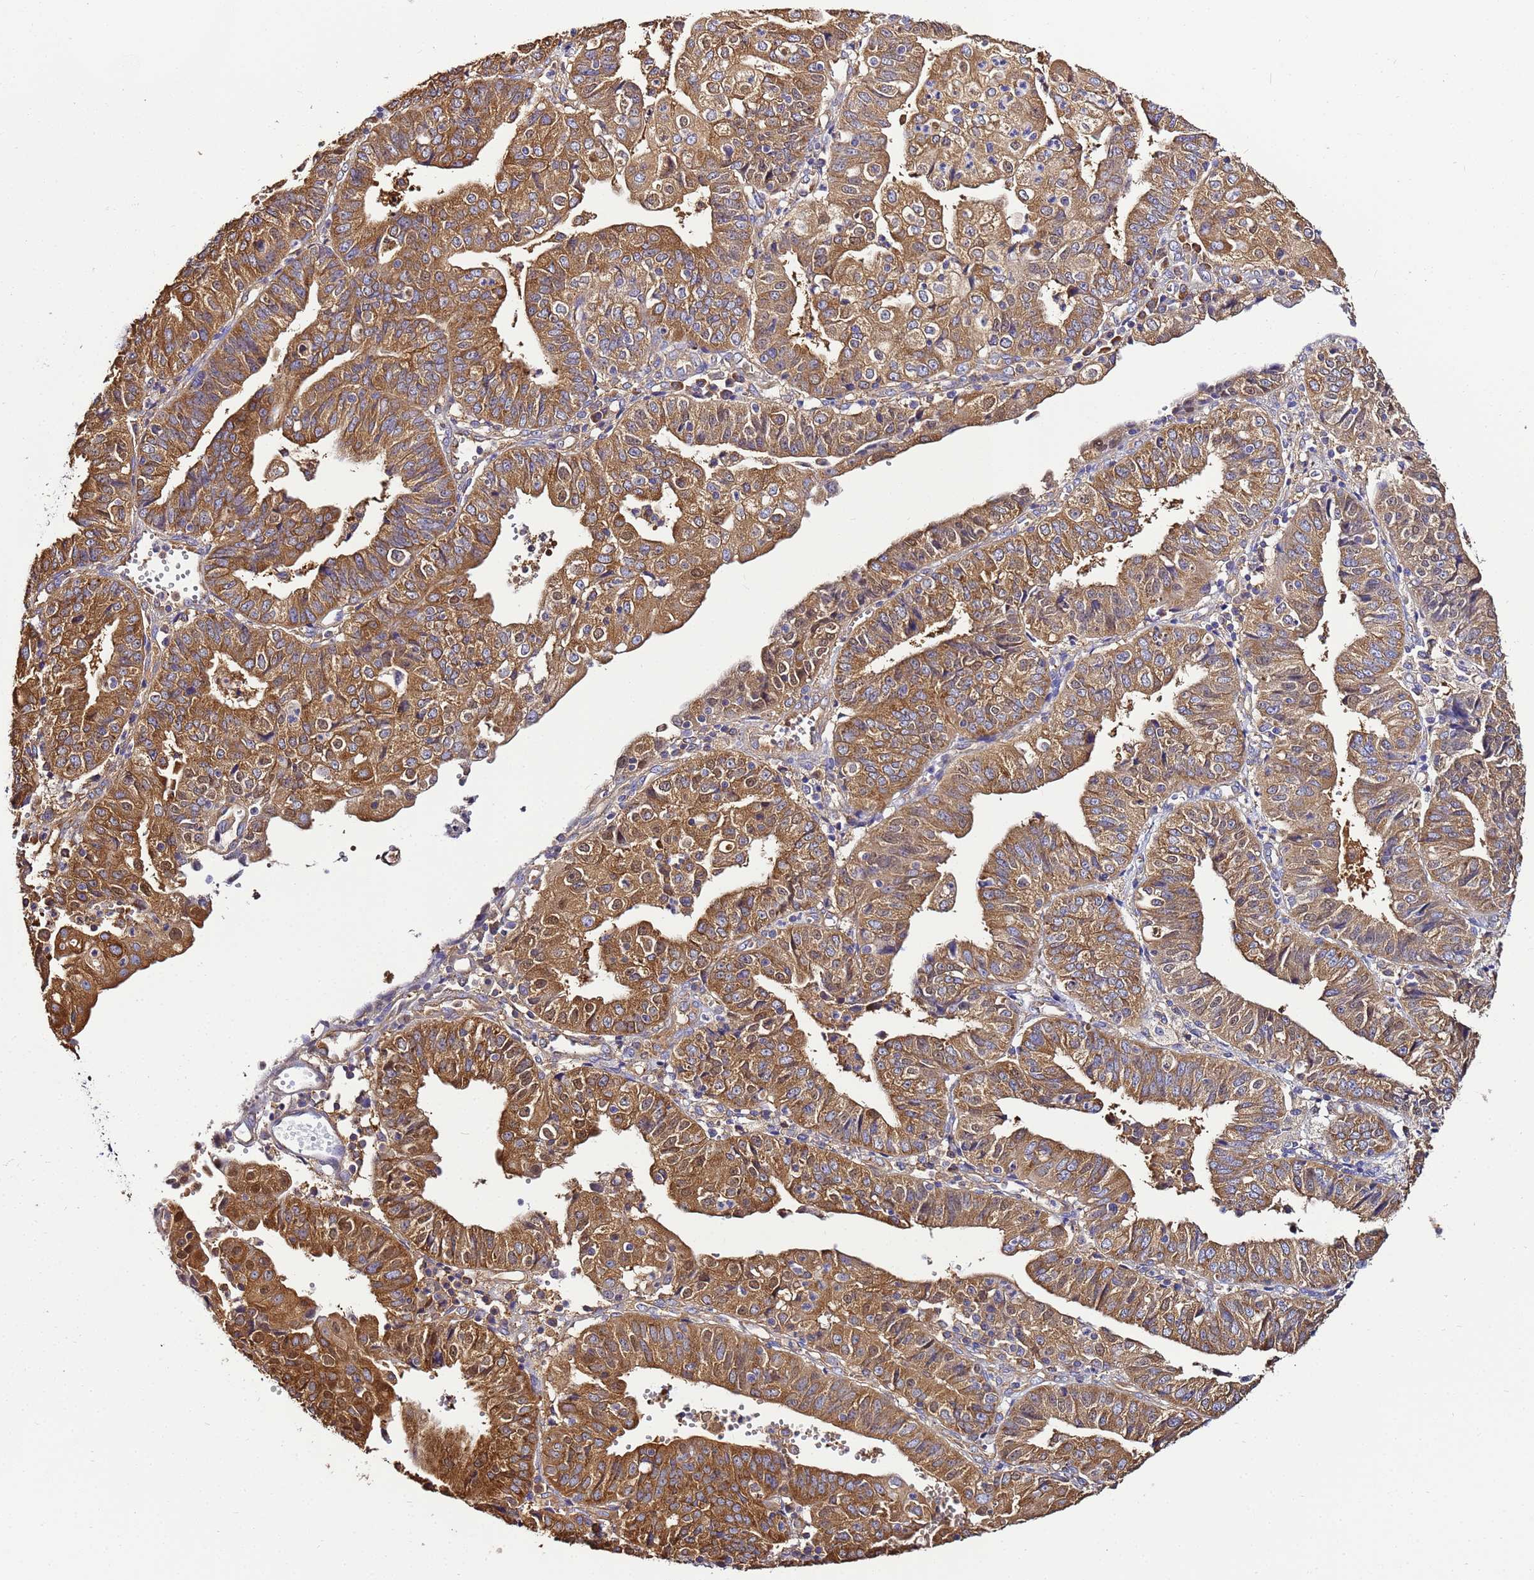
{"staining": {"intensity": "moderate", "quantity": ">75%", "location": "cytoplasmic/membranous"}, "tissue": "endometrial cancer", "cell_type": "Tumor cells", "image_type": "cancer", "snomed": [{"axis": "morphology", "description": "Adenocarcinoma, NOS"}, {"axis": "topography", "description": "Endometrium"}], "caption": "The photomicrograph demonstrates immunohistochemical staining of adenocarcinoma (endometrial). There is moderate cytoplasmic/membranous positivity is appreciated in about >75% of tumor cells.", "gene": "NARS1", "patient": {"sex": "female", "age": 56}}